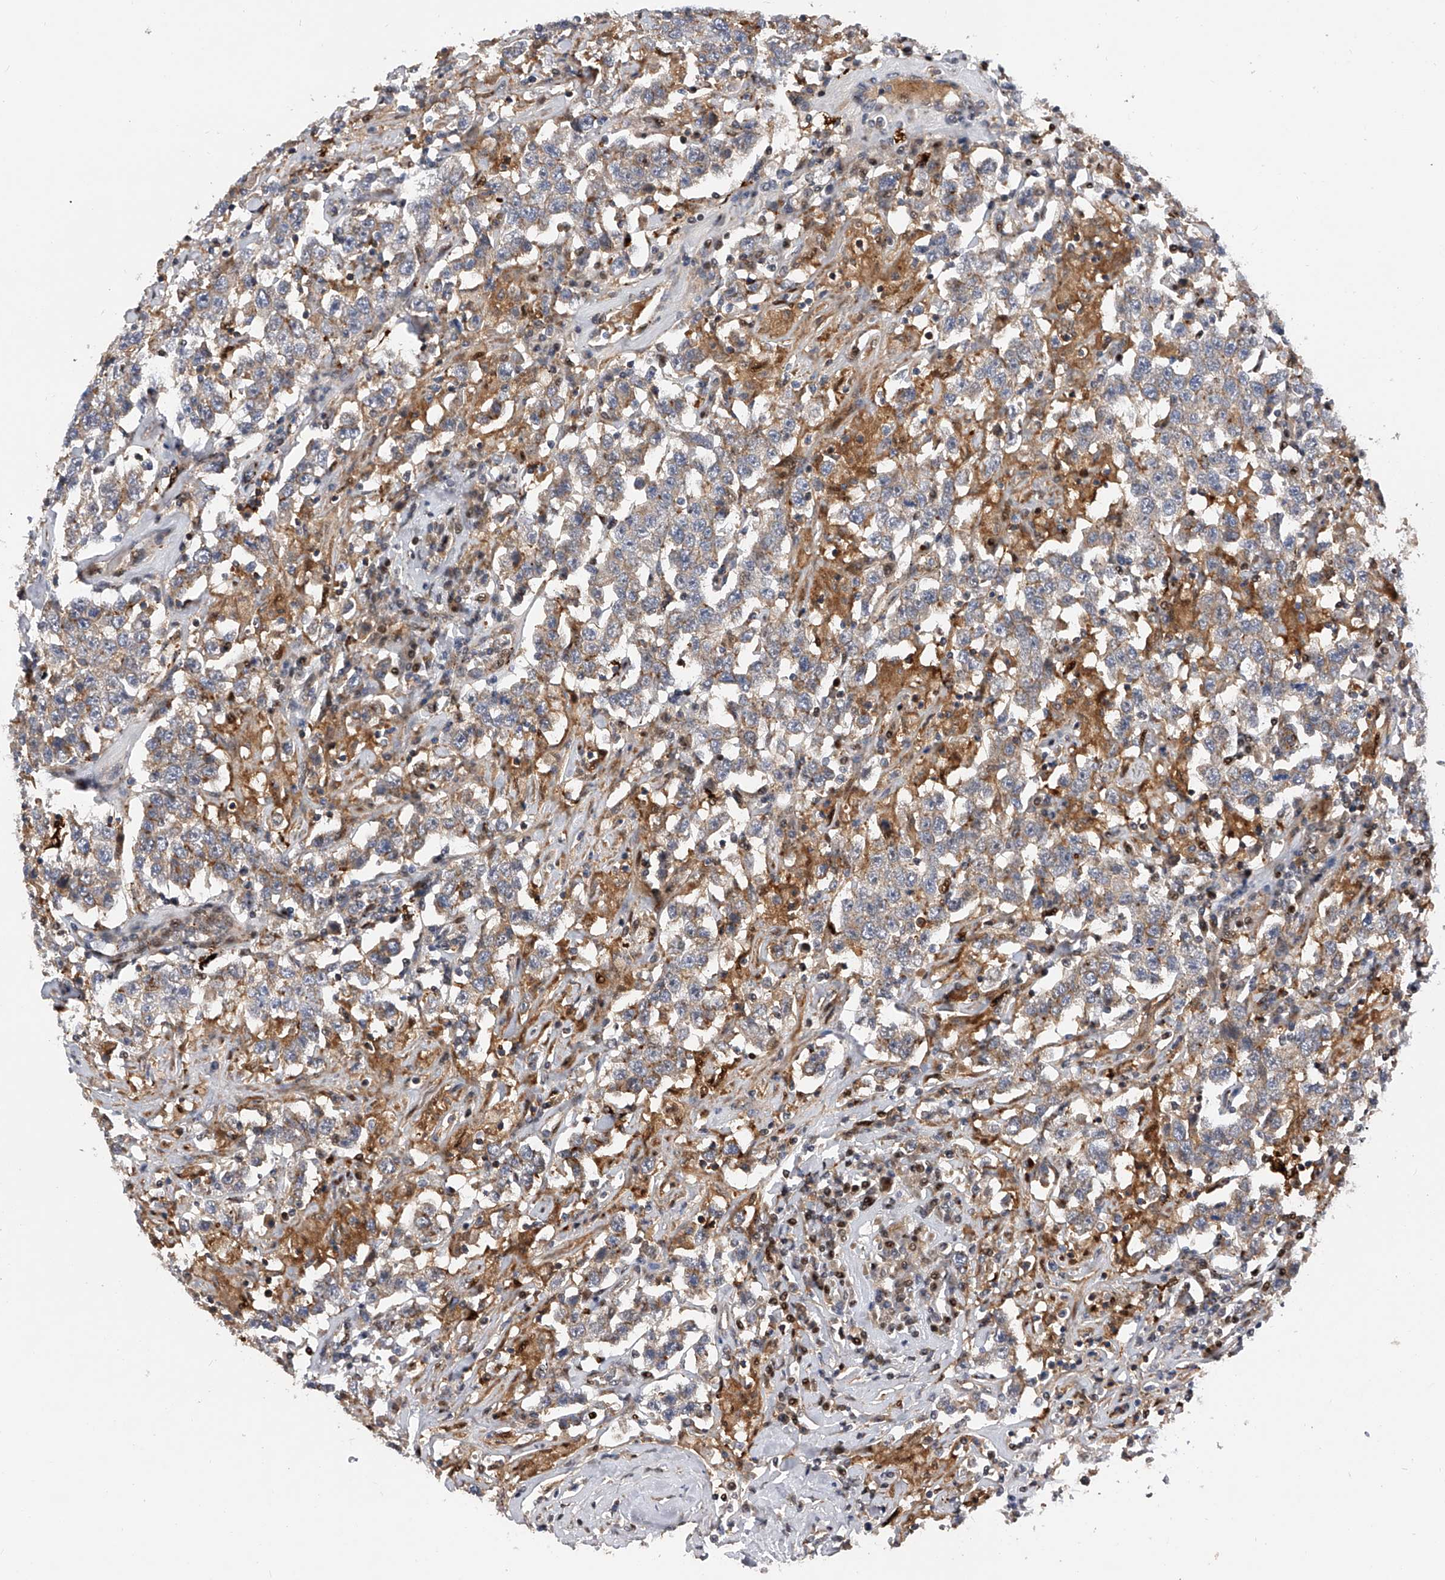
{"staining": {"intensity": "moderate", "quantity": ">75%", "location": "cytoplasmic/membranous"}, "tissue": "testis cancer", "cell_type": "Tumor cells", "image_type": "cancer", "snomed": [{"axis": "morphology", "description": "Seminoma, NOS"}, {"axis": "topography", "description": "Testis"}], "caption": "DAB (3,3'-diaminobenzidine) immunohistochemical staining of human testis seminoma exhibits moderate cytoplasmic/membranous protein expression in approximately >75% of tumor cells.", "gene": "PDSS2", "patient": {"sex": "male", "age": 41}}